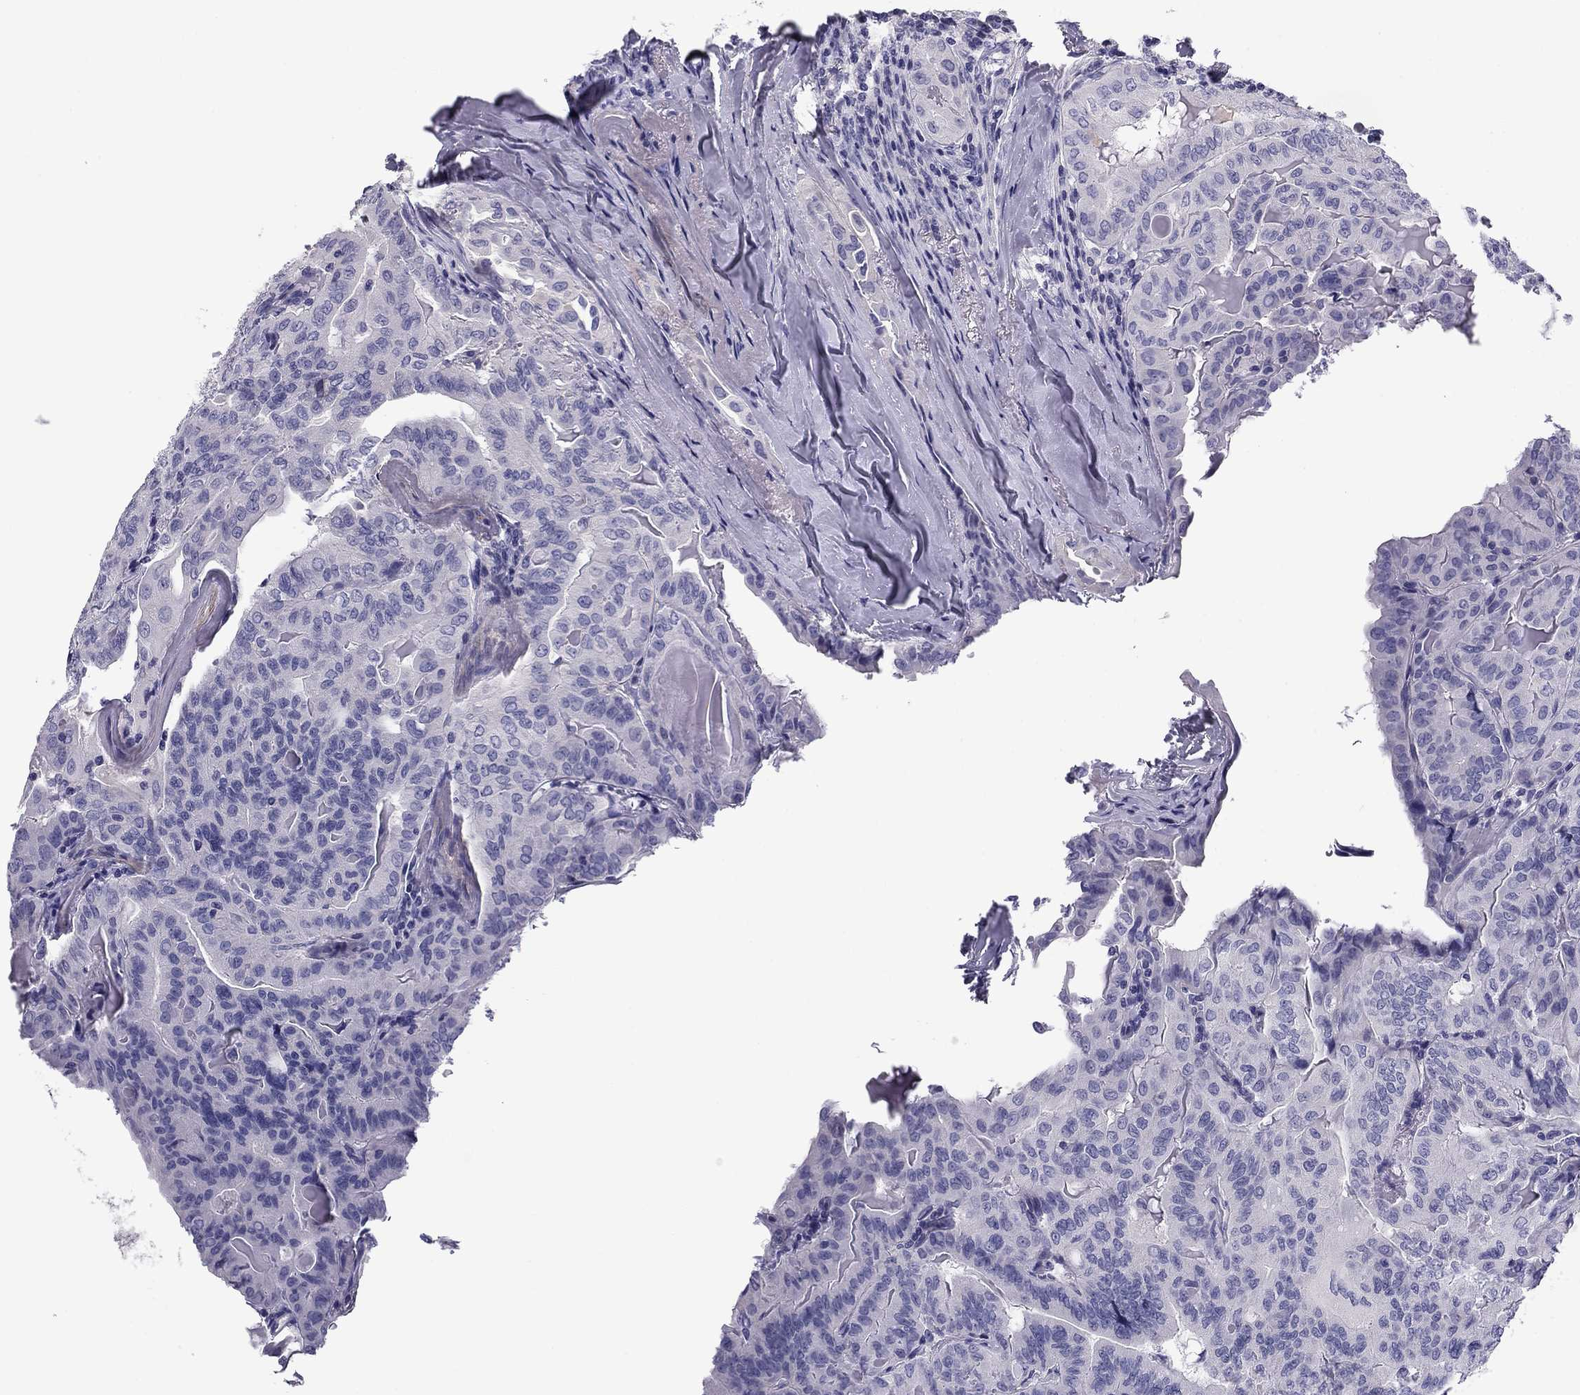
{"staining": {"intensity": "negative", "quantity": "none", "location": "none"}, "tissue": "thyroid cancer", "cell_type": "Tumor cells", "image_type": "cancer", "snomed": [{"axis": "morphology", "description": "Papillary adenocarcinoma, NOS"}, {"axis": "topography", "description": "Thyroid gland"}], "caption": "A histopathology image of thyroid cancer (papillary adenocarcinoma) stained for a protein shows no brown staining in tumor cells.", "gene": "FLNC", "patient": {"sex": "female", "age": 68}}